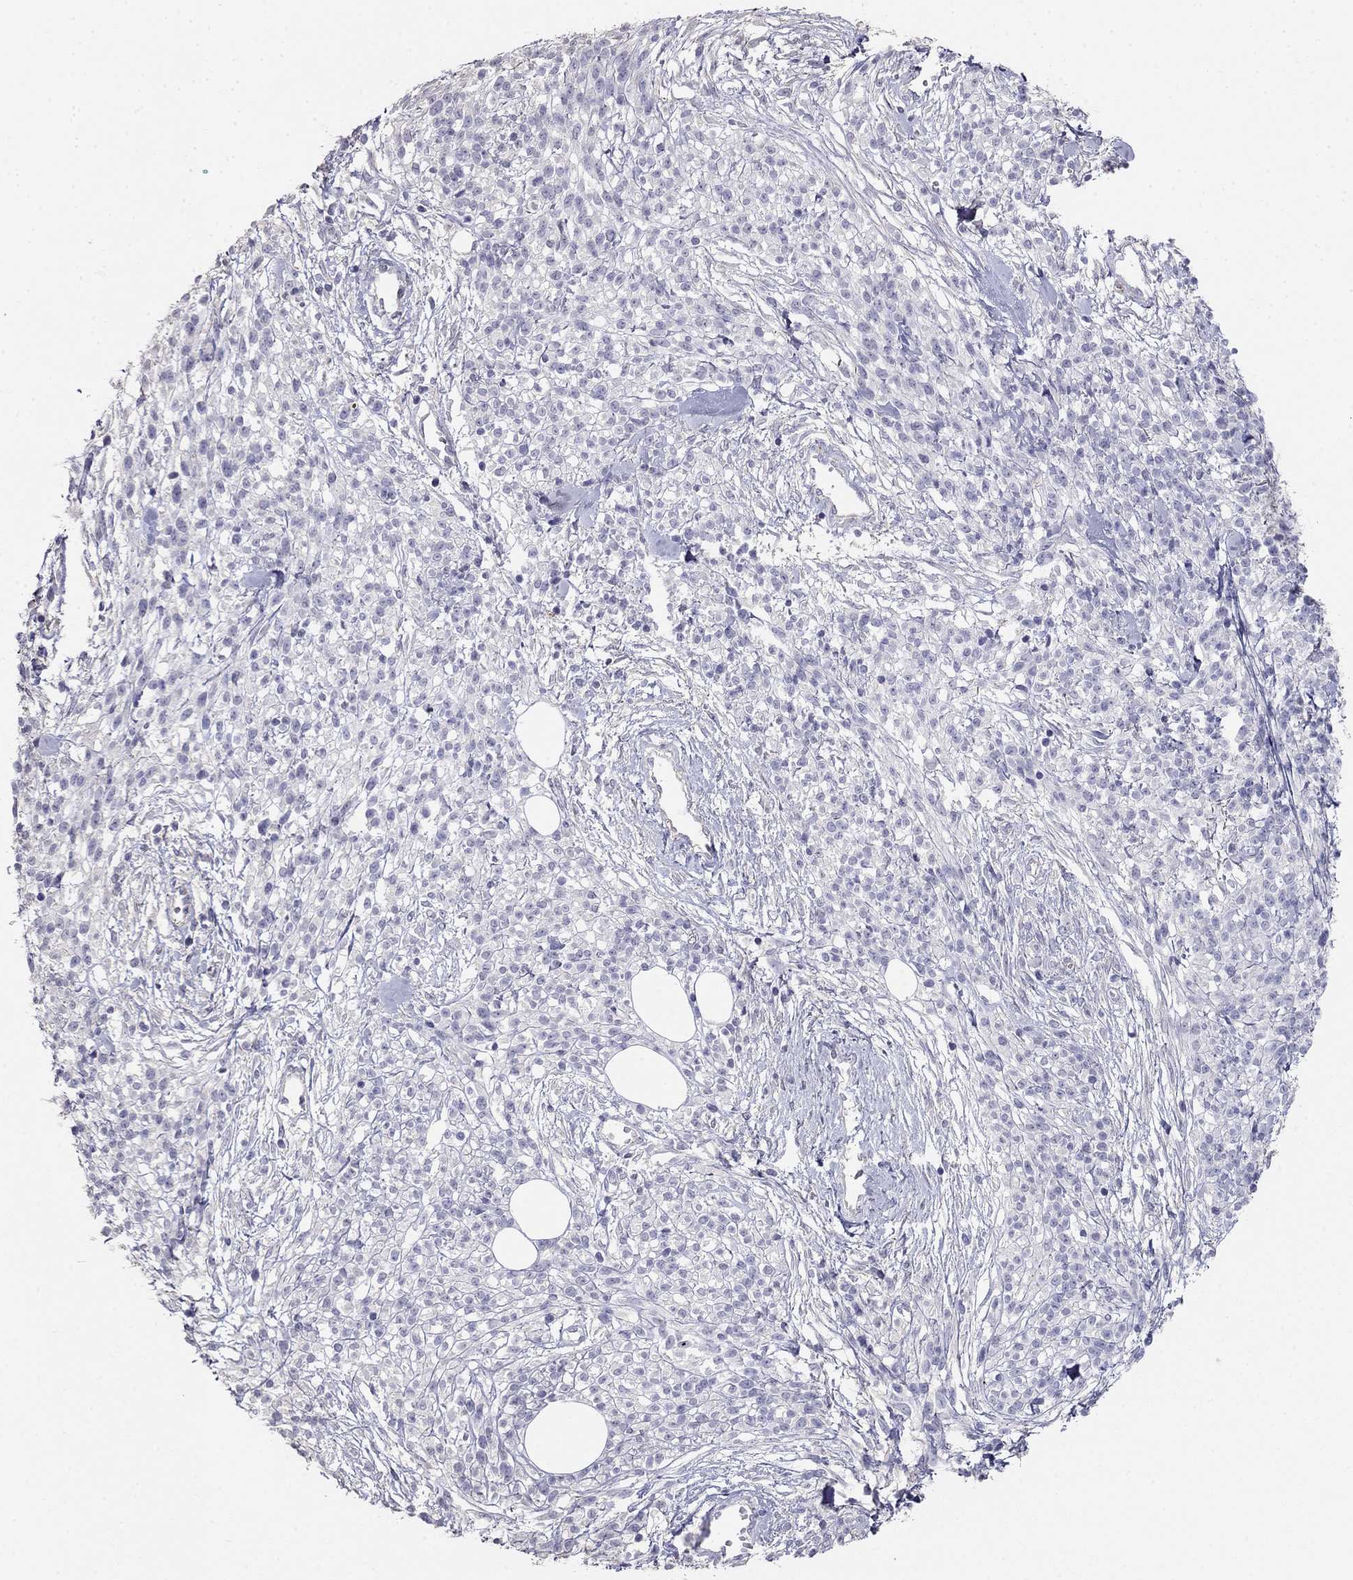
{"staining": {"intensity": "negative", "quantity": "none", "location": "none"}, "tissue": "melanoma", "cell_type": "Tumor cells", "image_type": "cancer", "snomed": [{"axis": "morphology", "description": "Malignant melanoma, NOS"}, {"axis": "topography", "description": "Skin"}, {"axis": "topography", "description": "Skin of trunk"}], "caption": "Tumor cells show no significant protein positivity in malignant melanoma.", "gene": "LY6H", "patient": {"sex": "male", "age": 74}}